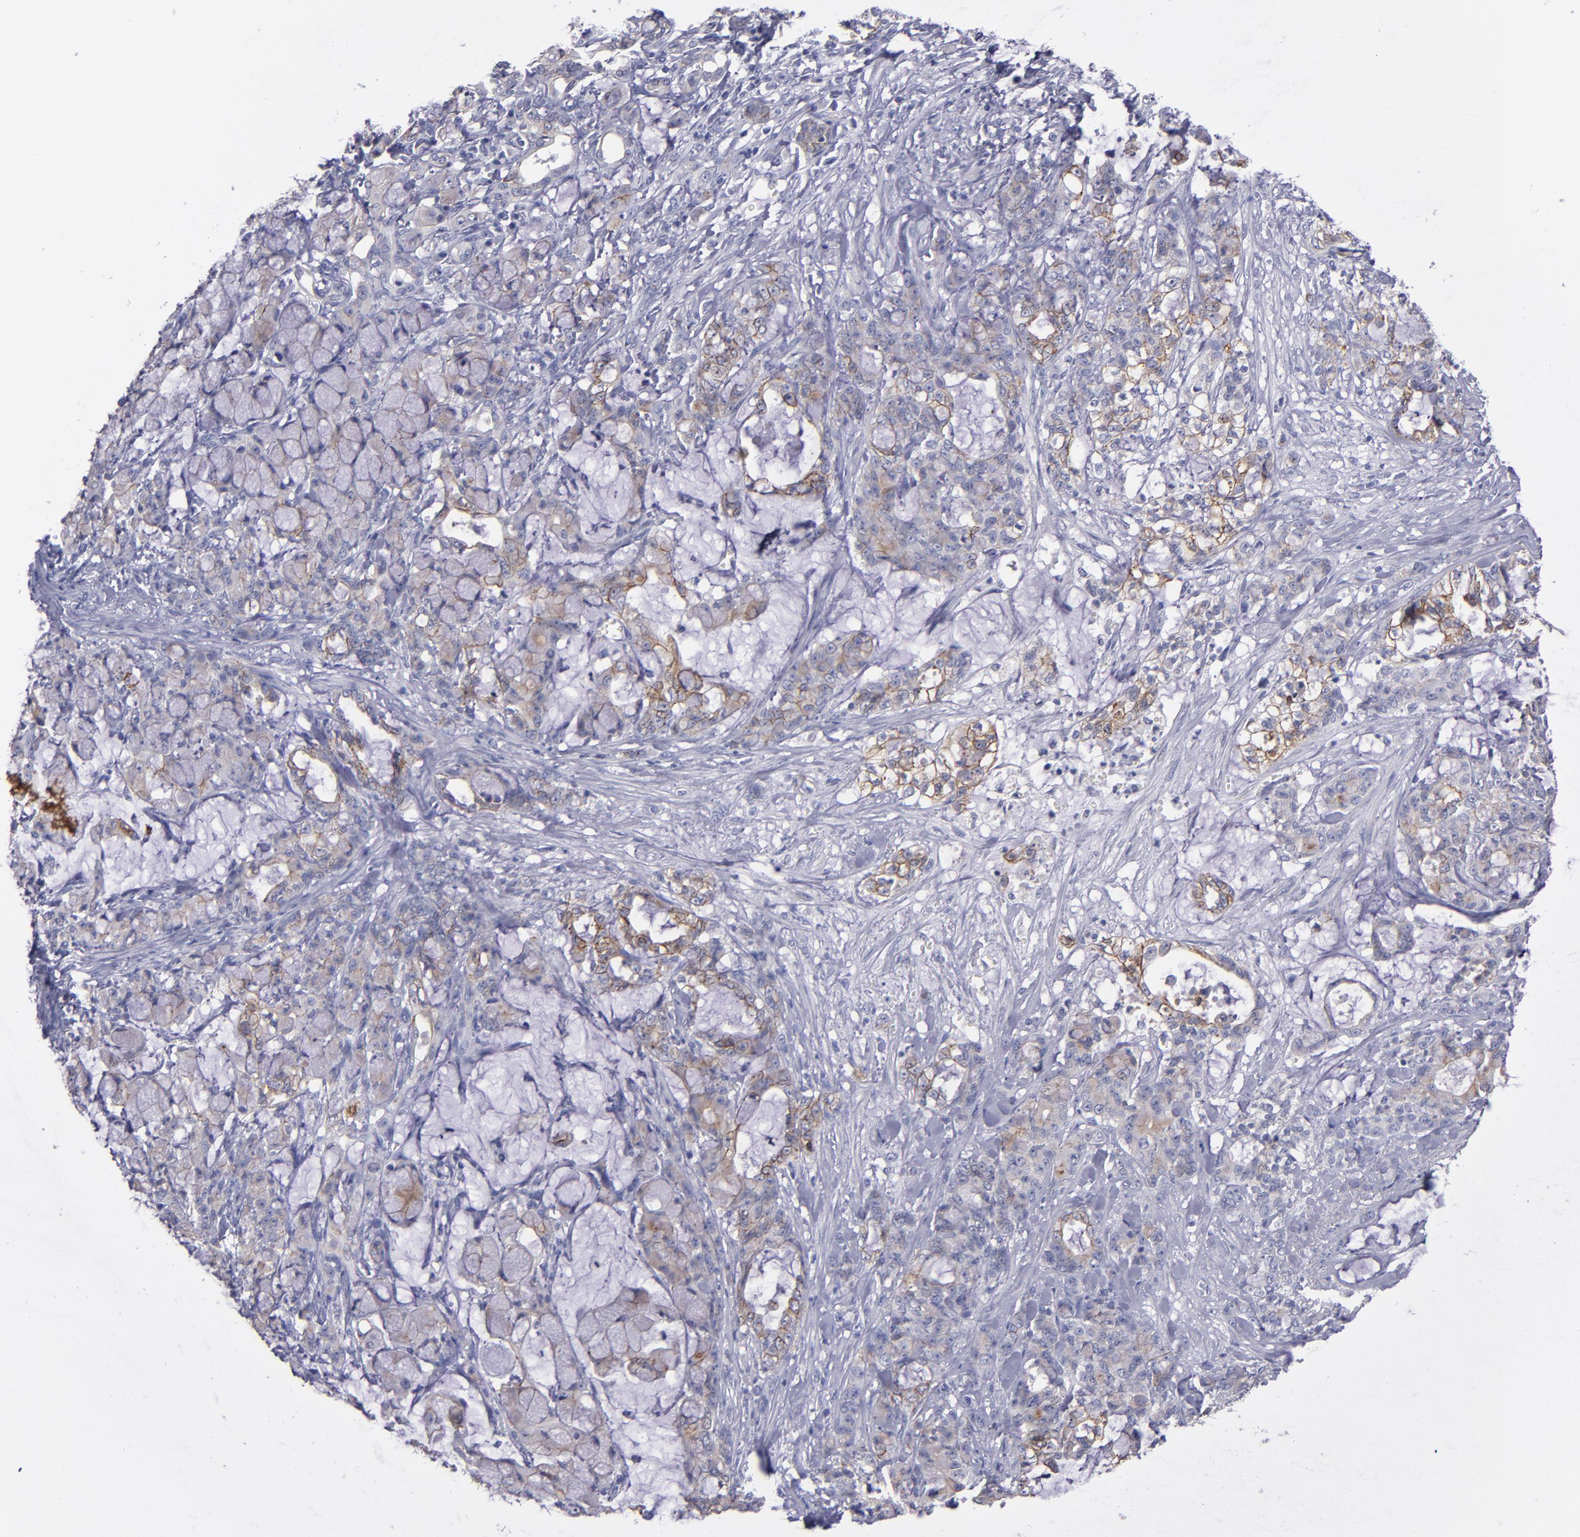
{"staining": {"intensity": "moderate", "quantity": ">75%", "location": "cytoplasmic/membranous"}, "tissue": "pancreatic cancer", "cell_type": "Tumor cells", "image_type": "cancer", "snomed": [{"axis": "morphology", "description": "Adenocarcinoma, NOS"}, {"axis": "topography", "description": "Pancreas"}], "caption": "Immunohistochemical staining of human pancreatic adenocarcinoma shows medium levels of moderate cytoplasmic/membranous staining in approximately >75% of tumor cells.", "gene": "CDH3", "patient": {"sex": "female", "age": 73}}